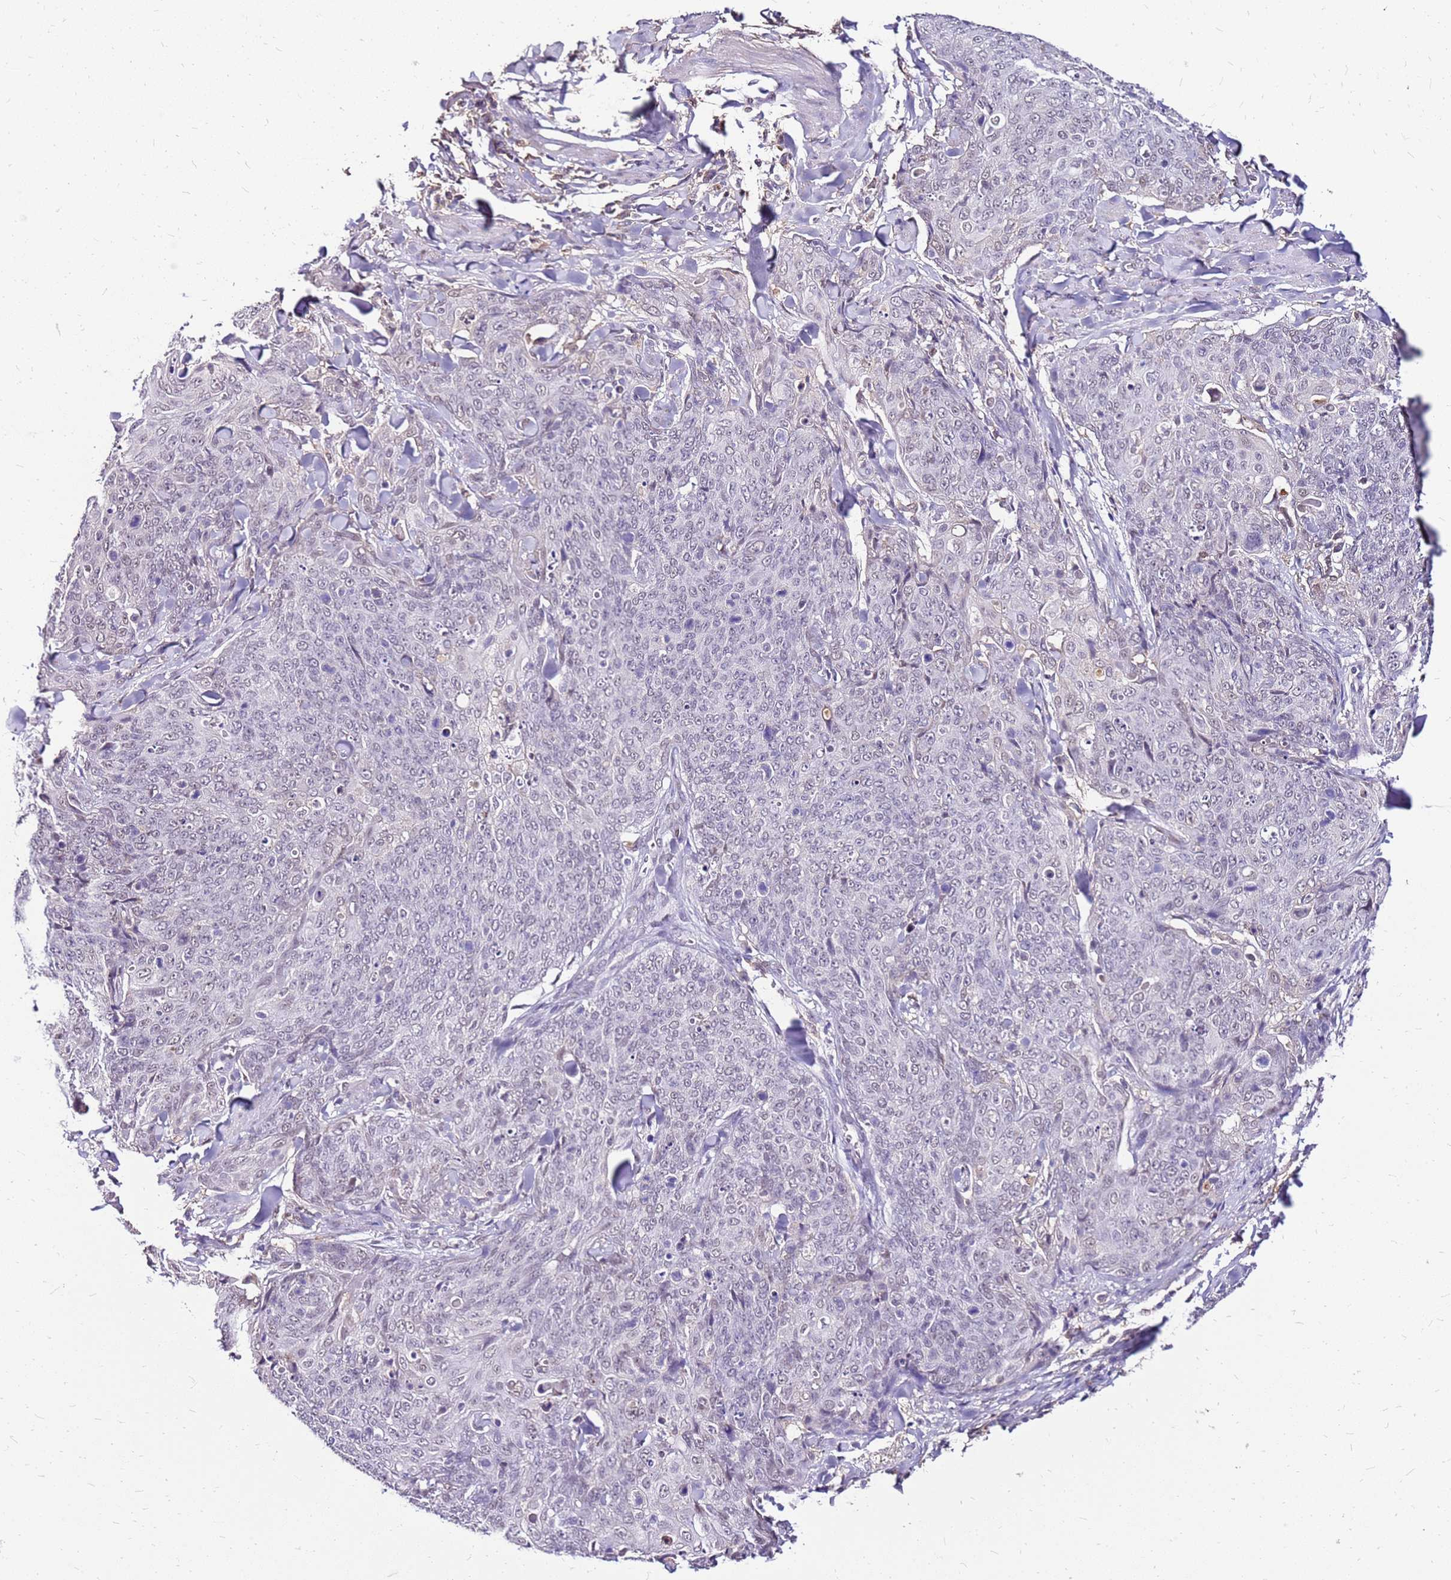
{"staining": {"intensity": "negative", "quantity": "none", "location": "none"}, "tissue": "skin cancer", "cell_type": "Tumor cells", "image_type": "cancer", "snomed": [{"axis": "morphology", "description": "Squamous cell carcinoma, NOS"}, {"axis": "topography", "description": "Skin"}, {"axis": "topography", "description": "Vulva"}], "caption": "Tumor cells show no significant protein positivity in skin cancer. (Stains: DAB (3,3'-diaminobenzidine) immunohistochemistry (IHC) with hematoxylin counter stain, Microscopy: brightfield microscopy at high magnification).", "gene": "ALDH1A3", "patient": {"sex": "female", "age": 85}}